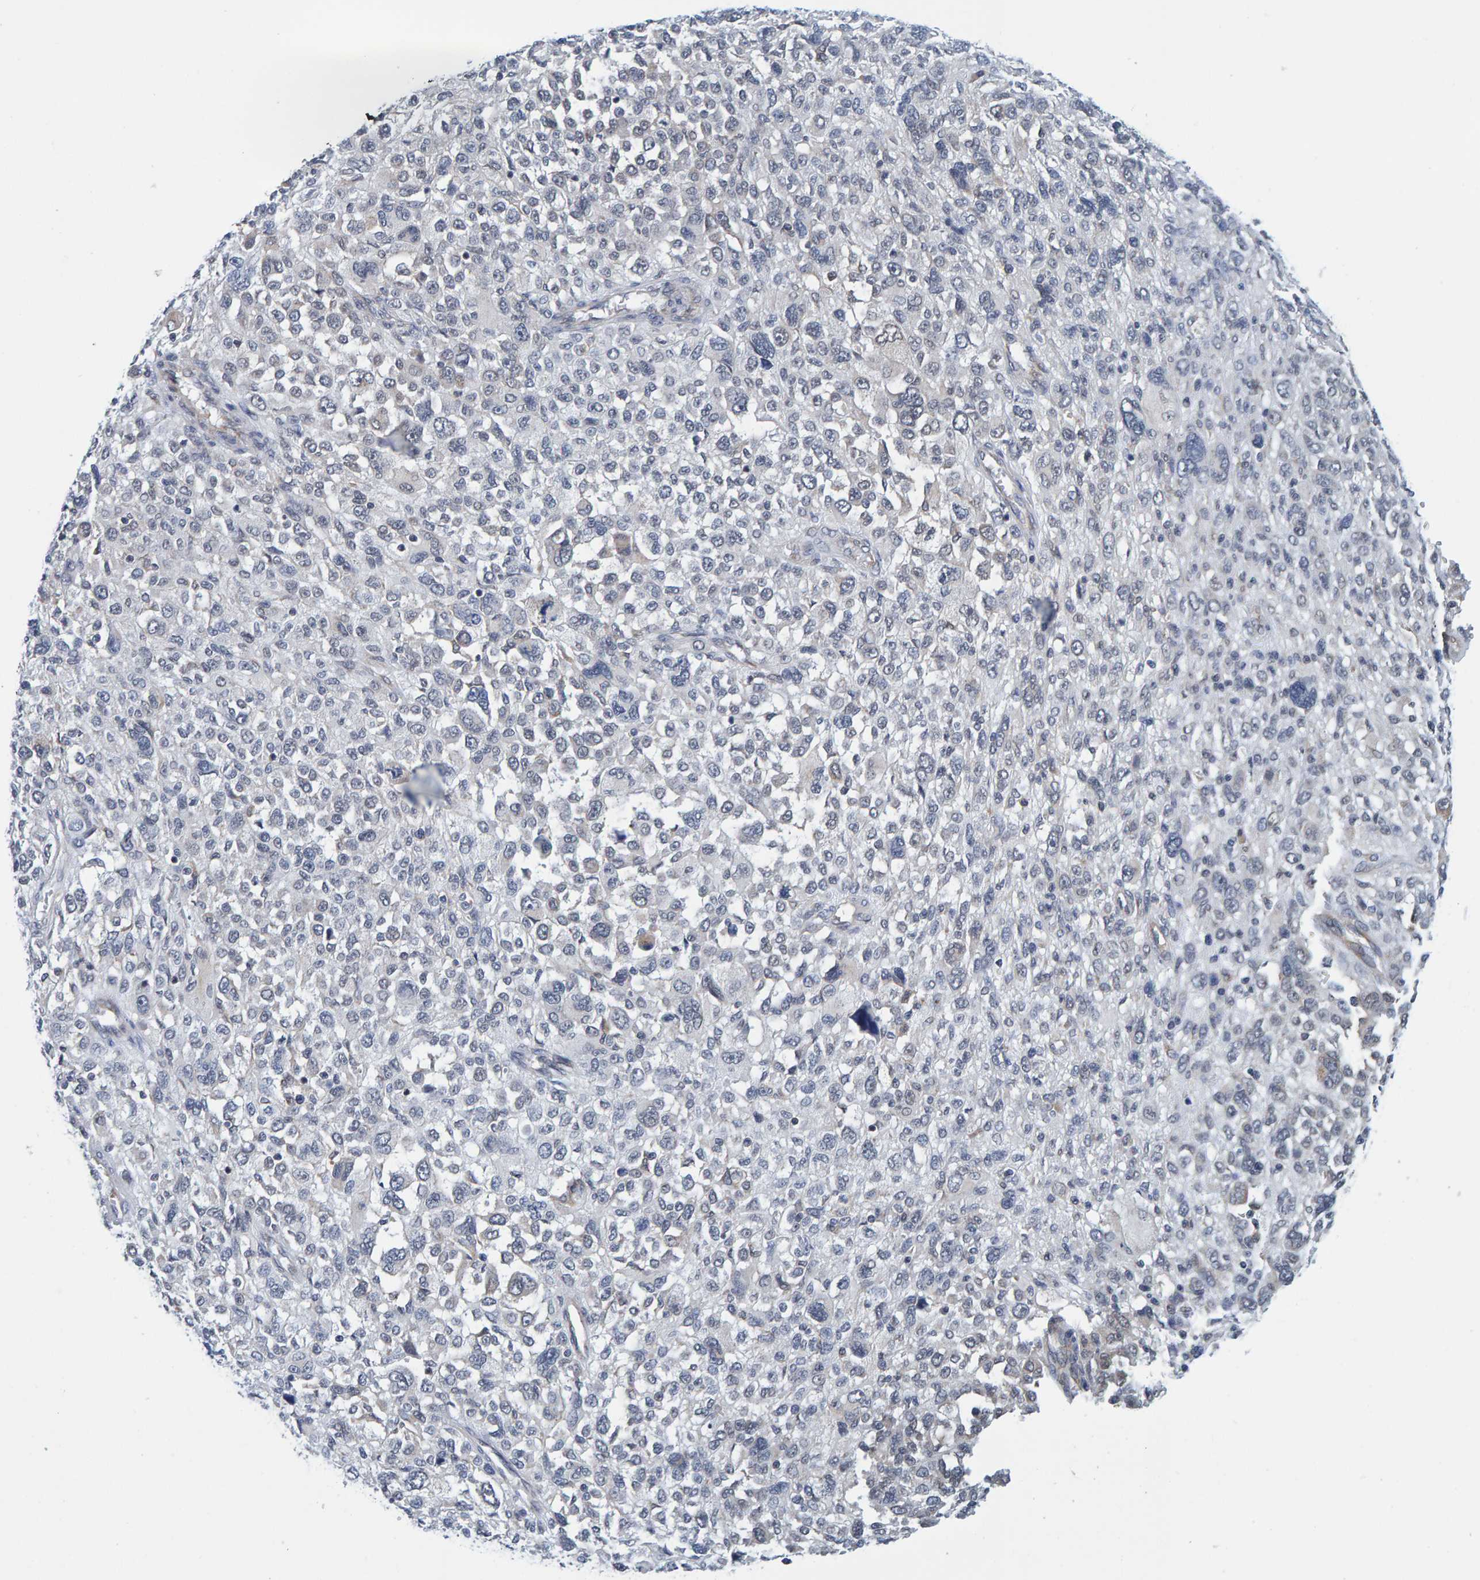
{"staining": {"intensity": "negative", "quantity": "none", "location": "none"}, "tissue": "melanoma", "cell_type": "Tumor cells", "image_type": "cancer", "snomed": [{"axis": "morphology", "description": "Malignant melanoma, NOS"}, {"axis": "topography", "description": "Skin"}], "caption": "Micrograph shows no significant protein expression in tumor cells of malignant melanoma. (Immunohistochemistry (ihc), brightfield microscopy, high magnification).", "gene": "SCRN2", "patient": {"sex": "female", "age": 55}}